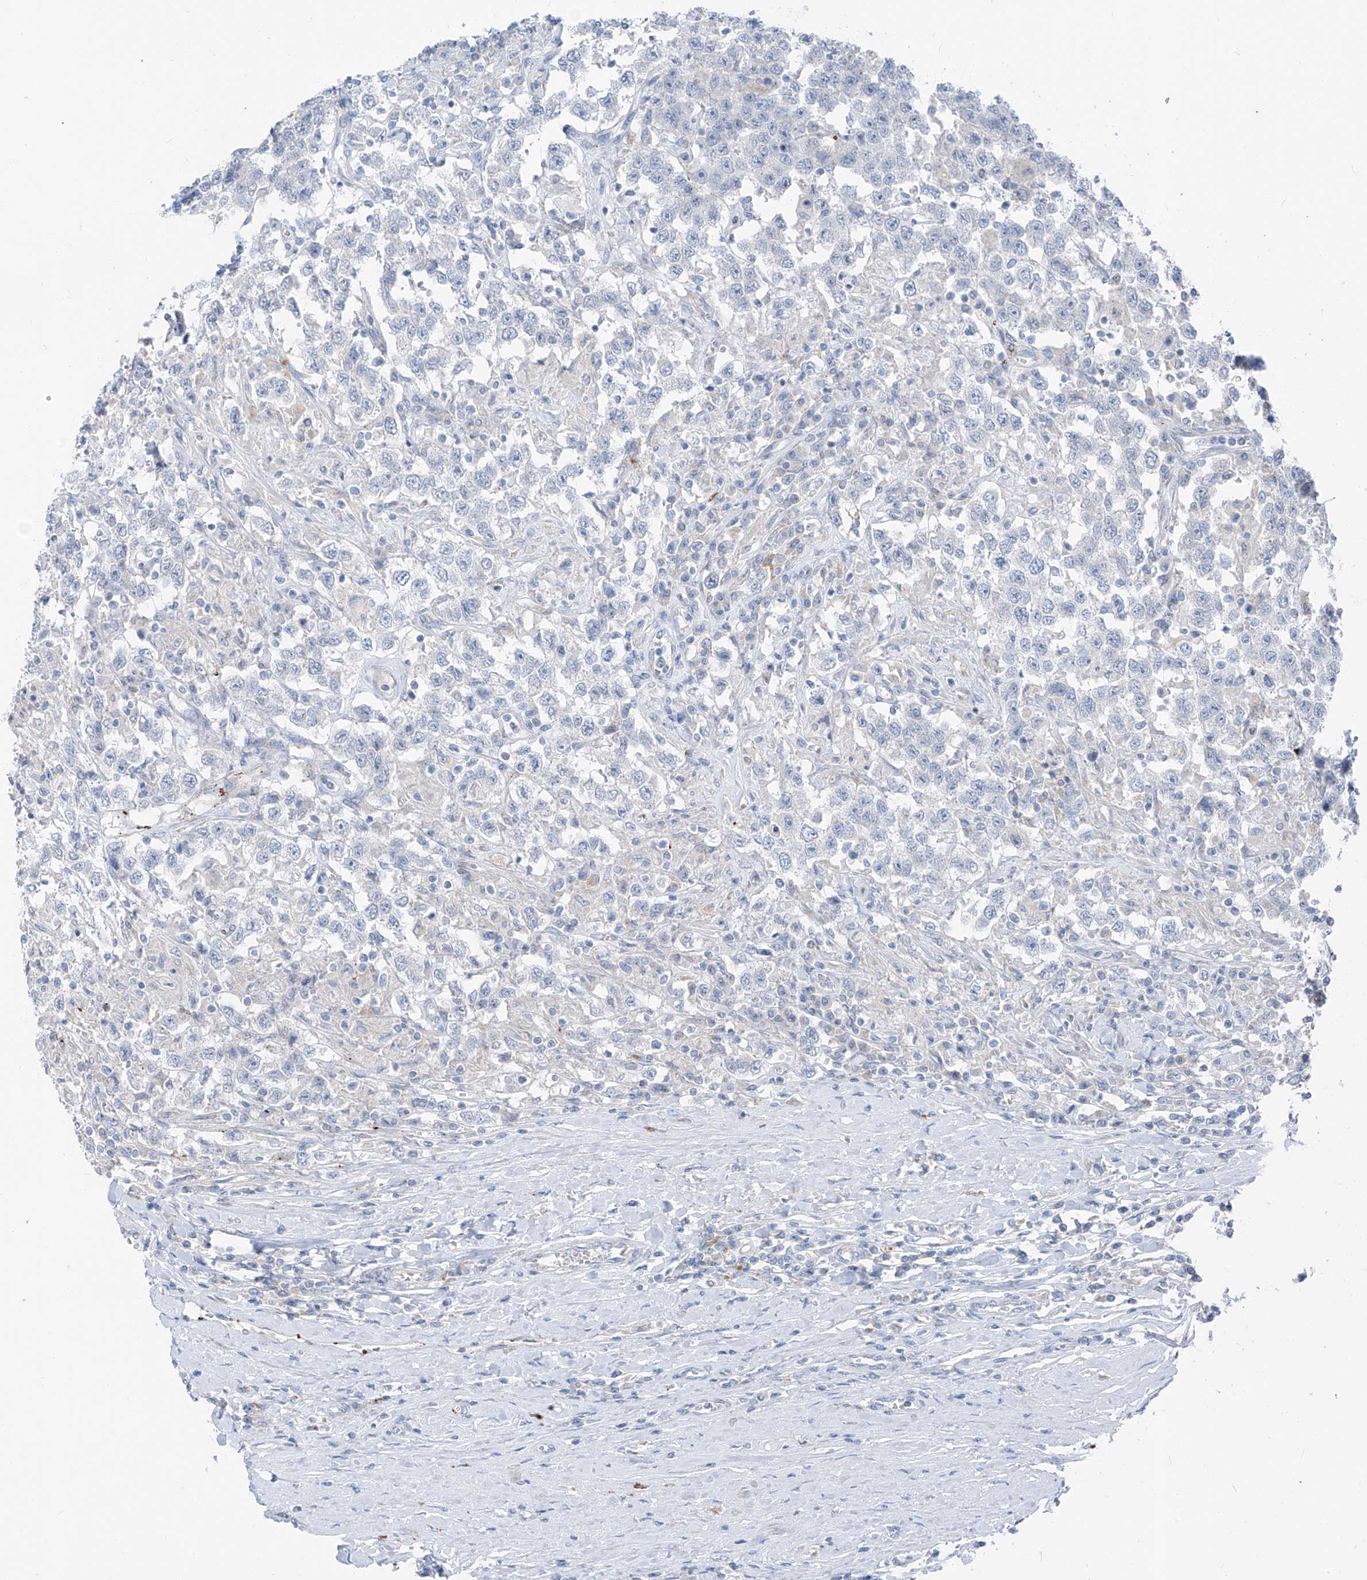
{"staining": {"intensity": "negative", "quantity": "none", "location": "none"}, "tissue": "testis cancer", "cell_type": "Tumor cells", "image_type": "cancer", "snomed": [{"axis": "morphology", "description": "Seminoma, NOS"}, {"axis": "topography", "description": "Testis"}], "caption": "The micrograph displays no staining of tumor cells in testis cancer.", "gene": "GPR137C", "patient": {"sex": "male", "age": 41}}